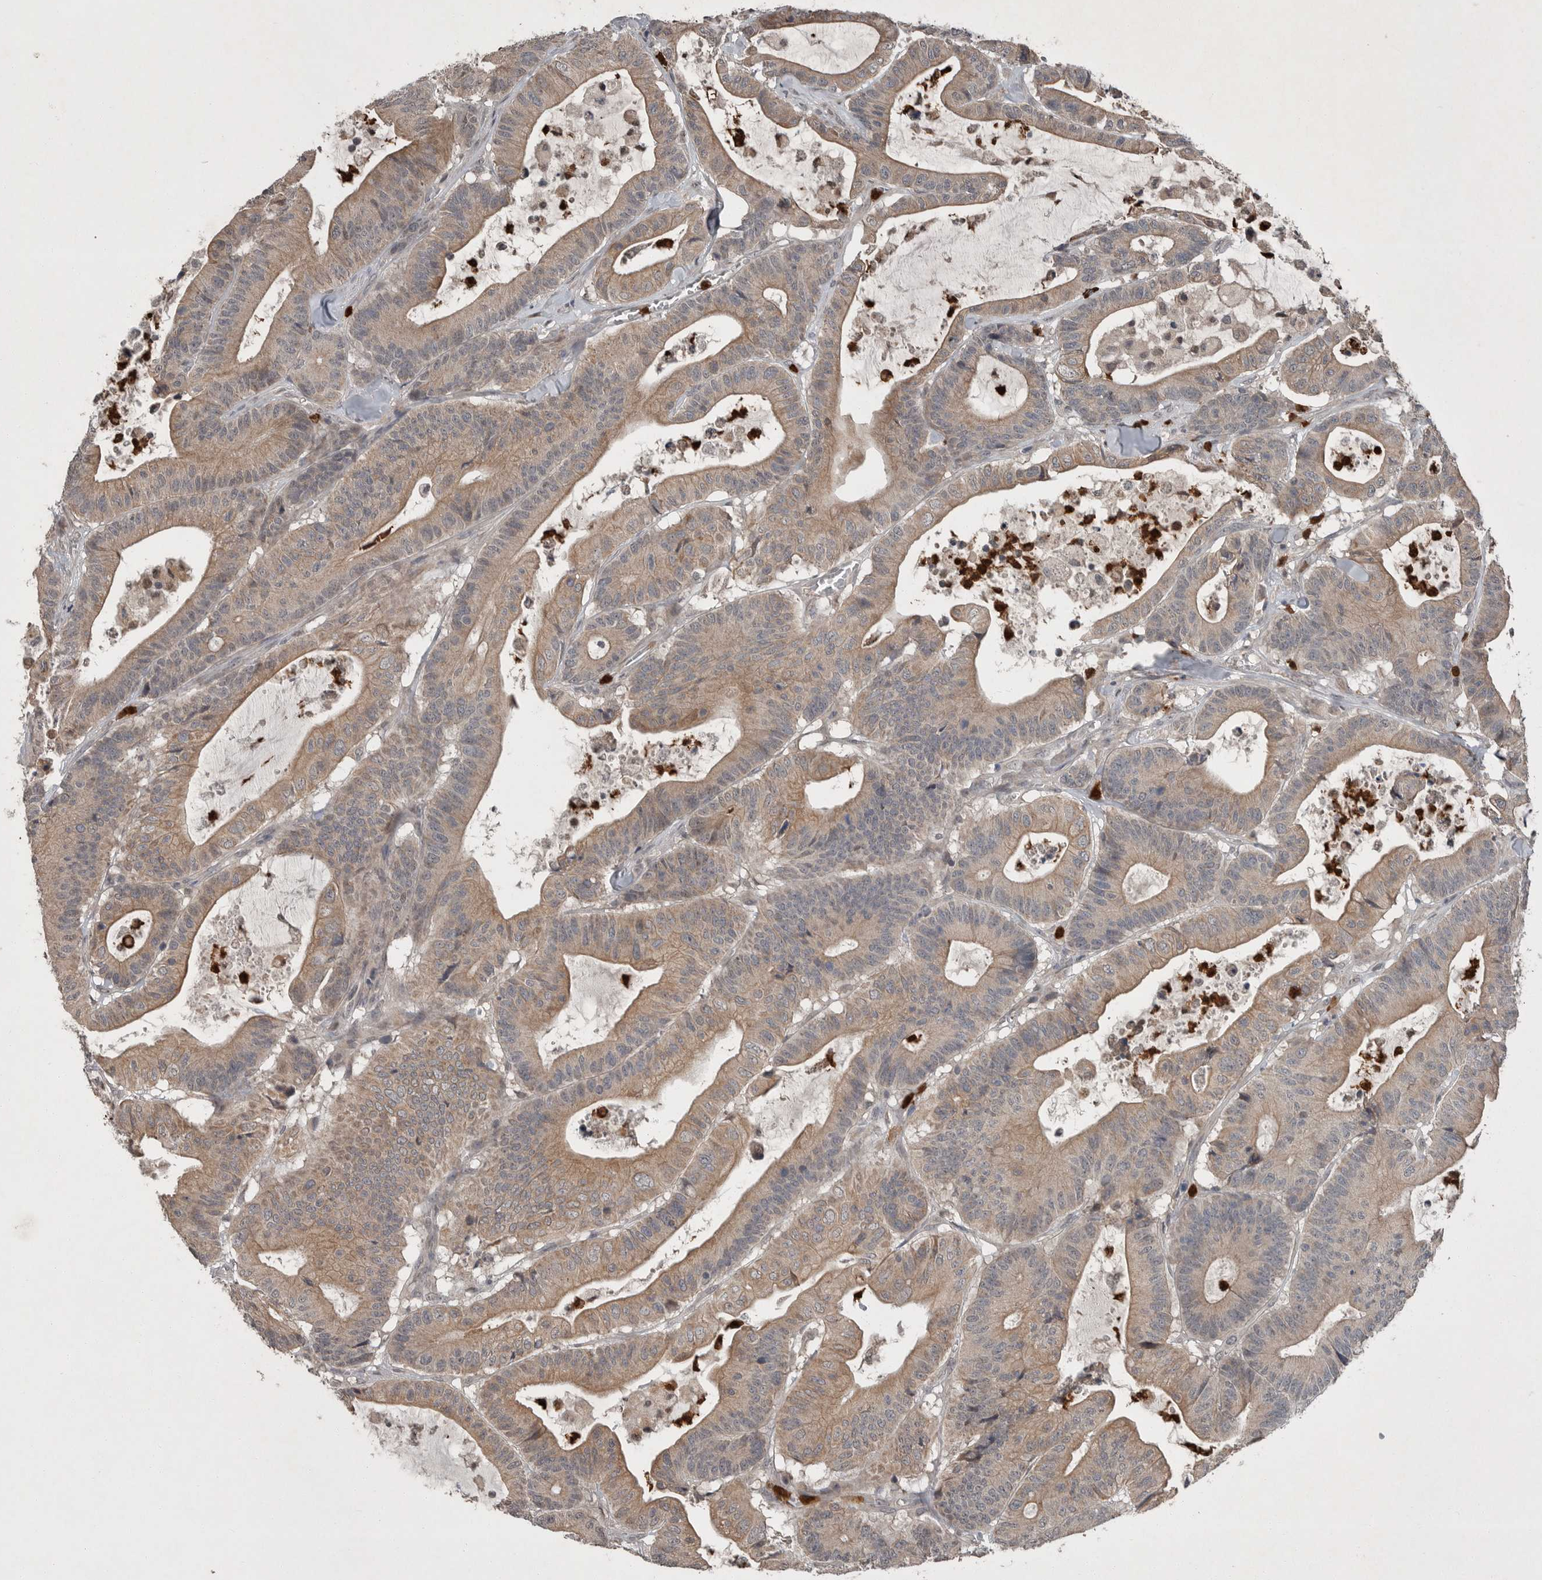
{"staining": {"intensity": "moderate", "quantity": ">75%", "location": "cytoplasmic/membranous"}, "tissue": "colorectal cancer", "cell_type": "Tumor cells", "image_type": "cancer", "snomed": [{"axis": "morphology", "description": "Adenocarcinoma, NOS"}, {"axis": "topography", "description": "Colon"}], "caption": "This is a histology image of immunohistochemistry (IHC) staining of colorectal cancer (adenocarcinoma), which shows moderate expression in the cytoplasmic/membranous of tumor cells.", "gene": "SCP2", "patient": {"sex": "female", "age": 84}}